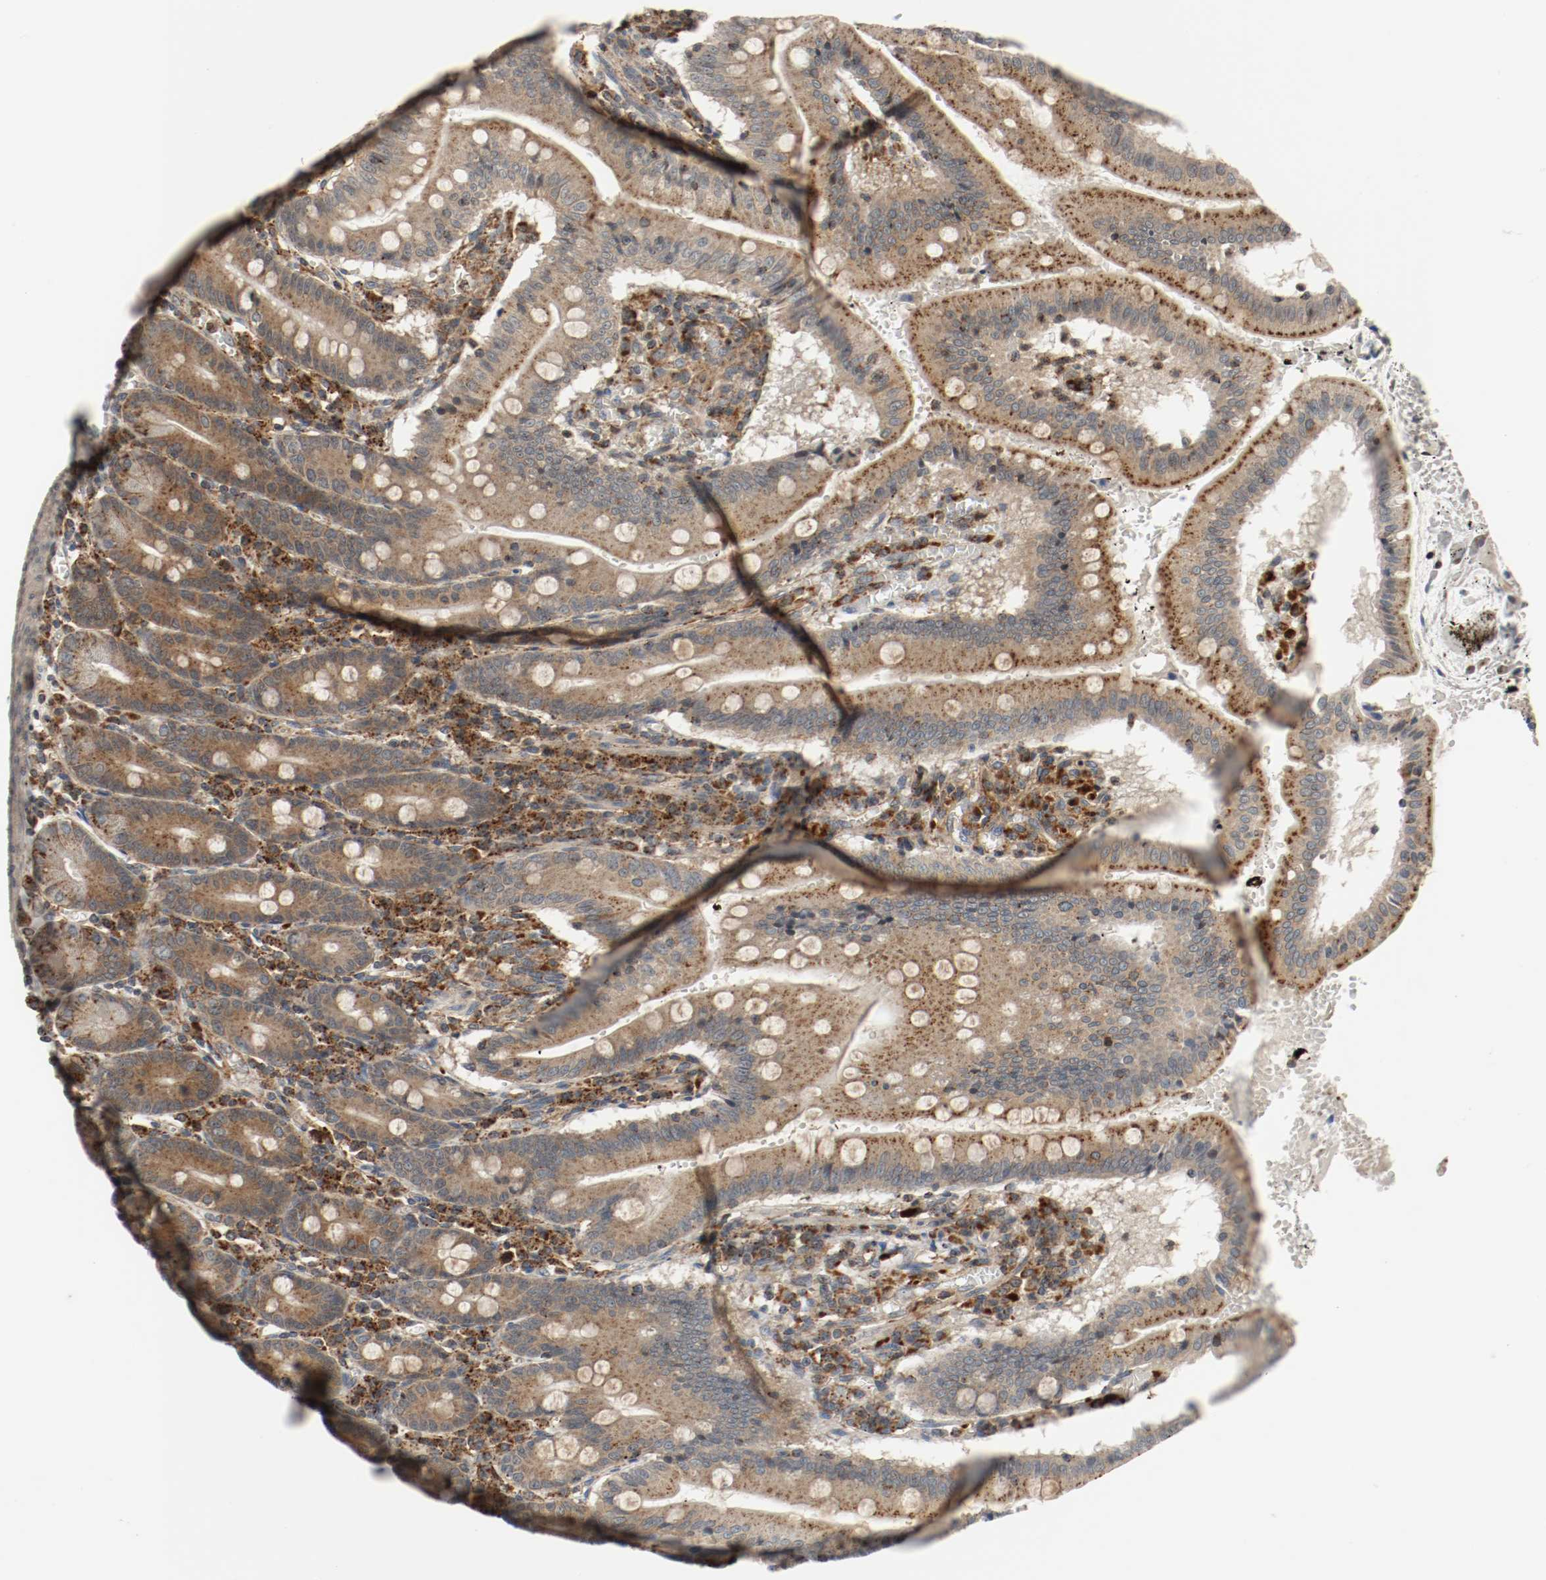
{"staining": {"intensity": "strong", "quantity": ">75%", "location": "cytoplasmic/membranous"}, "tissue": "small intestine", "cell_type": "Glandular cells", "image_type": "normal", "snomed": [{"axis": "morphology", "description": "Normal tissue, NOS"}, {"axis": "topography", "description": "Small intestine"}], "caption": "IHC (DAB) staining of benign small intestine demonstrates strong cytoplasmic/membranous protein staining in approximately >75% of glandular cells. The protein is shown in brown color, while the nuclei are stained blue.", "gene": "LAMP2", "patient": {"sex": "male", "age": 71}}